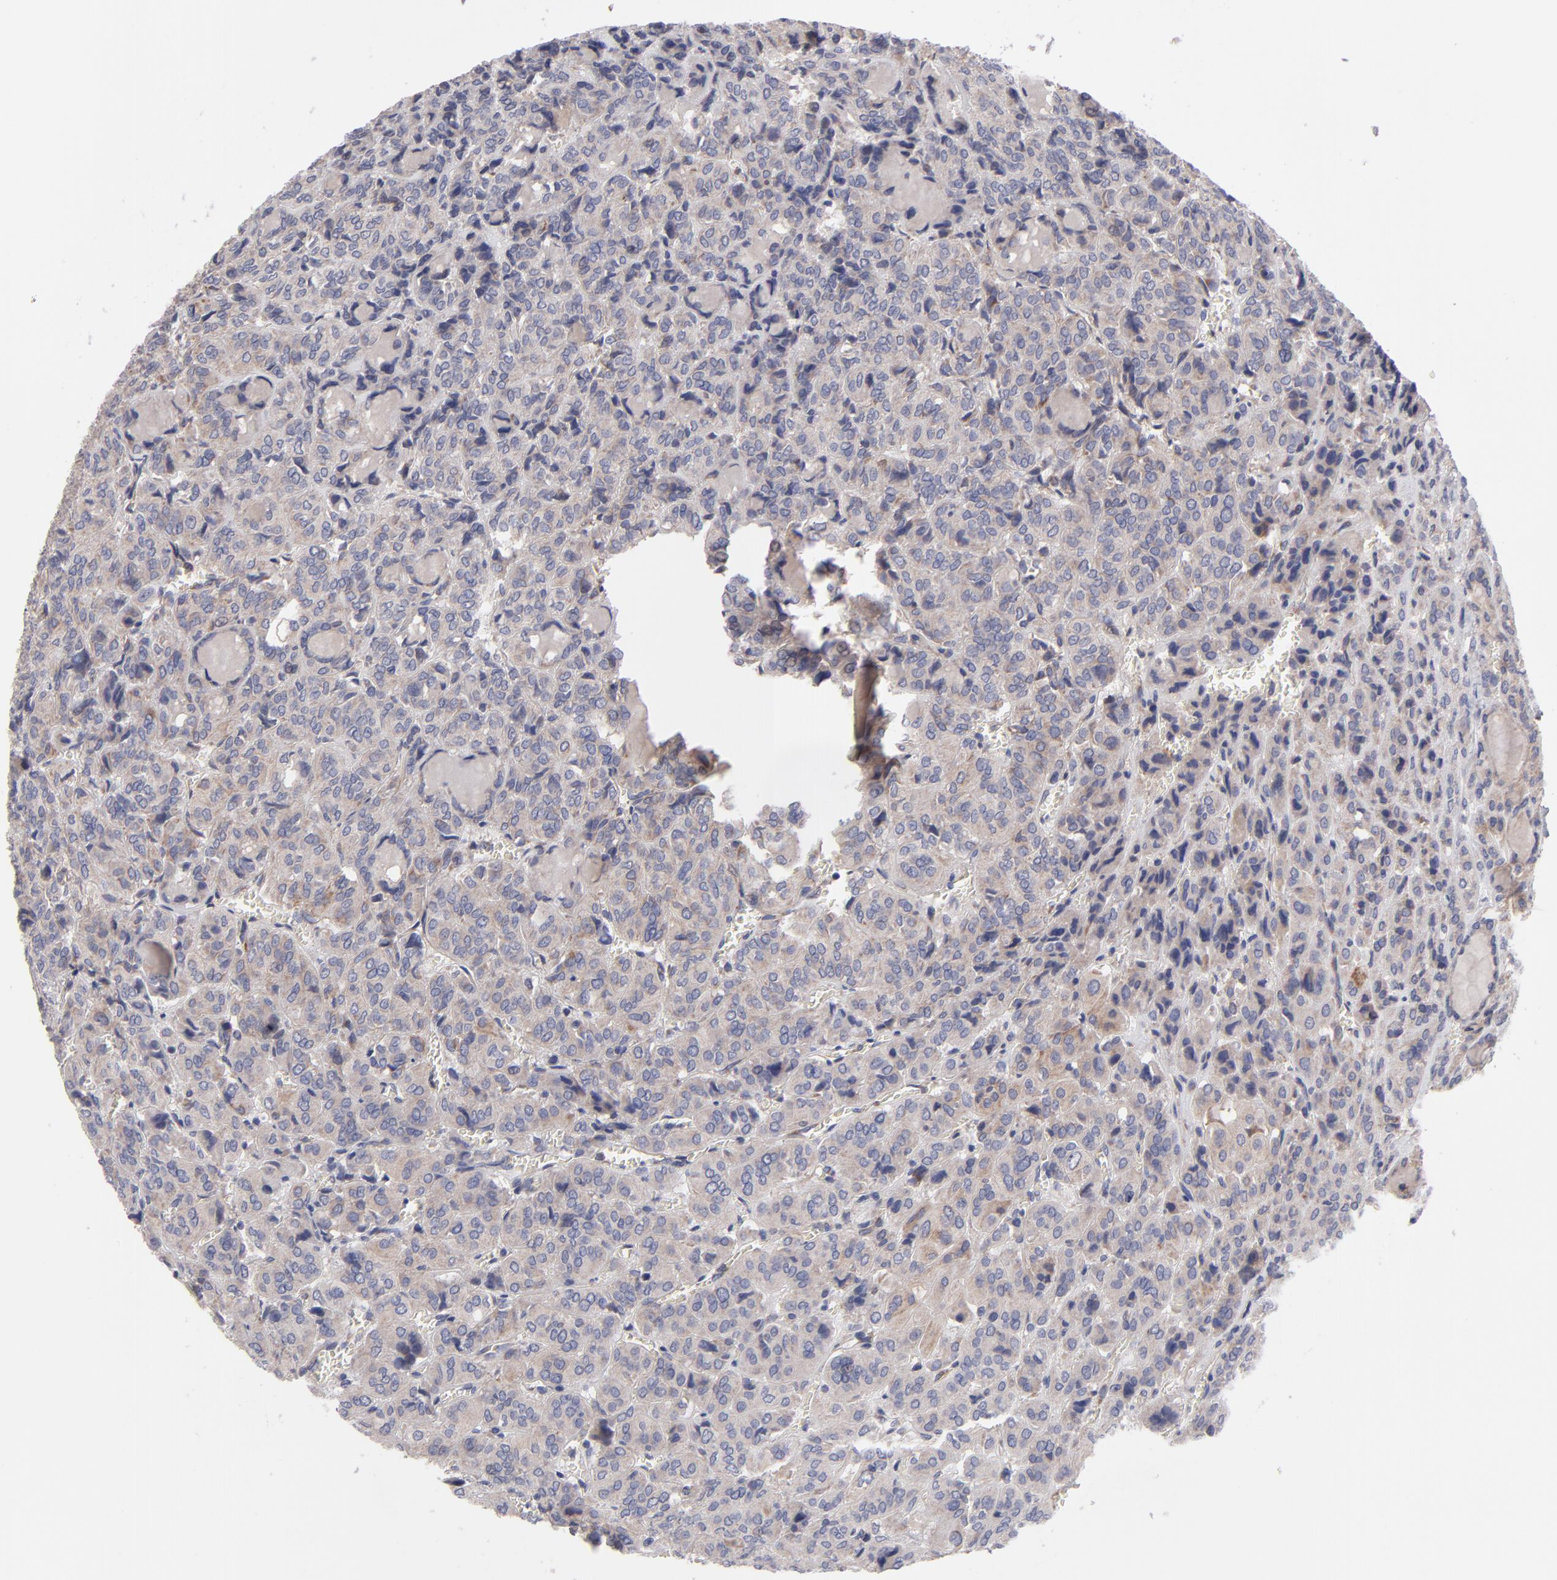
{"staining": {"intensity": "weak", "quantity": ">75%", "location": "cytoplasmic/membranous"}, "tissue": "thyroid cancer", "cell_type": "Tumor cells", "image_type": "cancer", "snomed": [{"axis": "morphology", "description": "Follicular adenoma carcinoma, NOS"}, {"axis": "topography", "description": "Thyroid gland"}], "caption": "A brown stain highlights weak cytoplasmic/membranous positivity of a protein in human follicular adenoma carcinoma (thyroid) tumor cells.", "gene": "HCCS", "patient": {"sex": "female", "age": 71}}